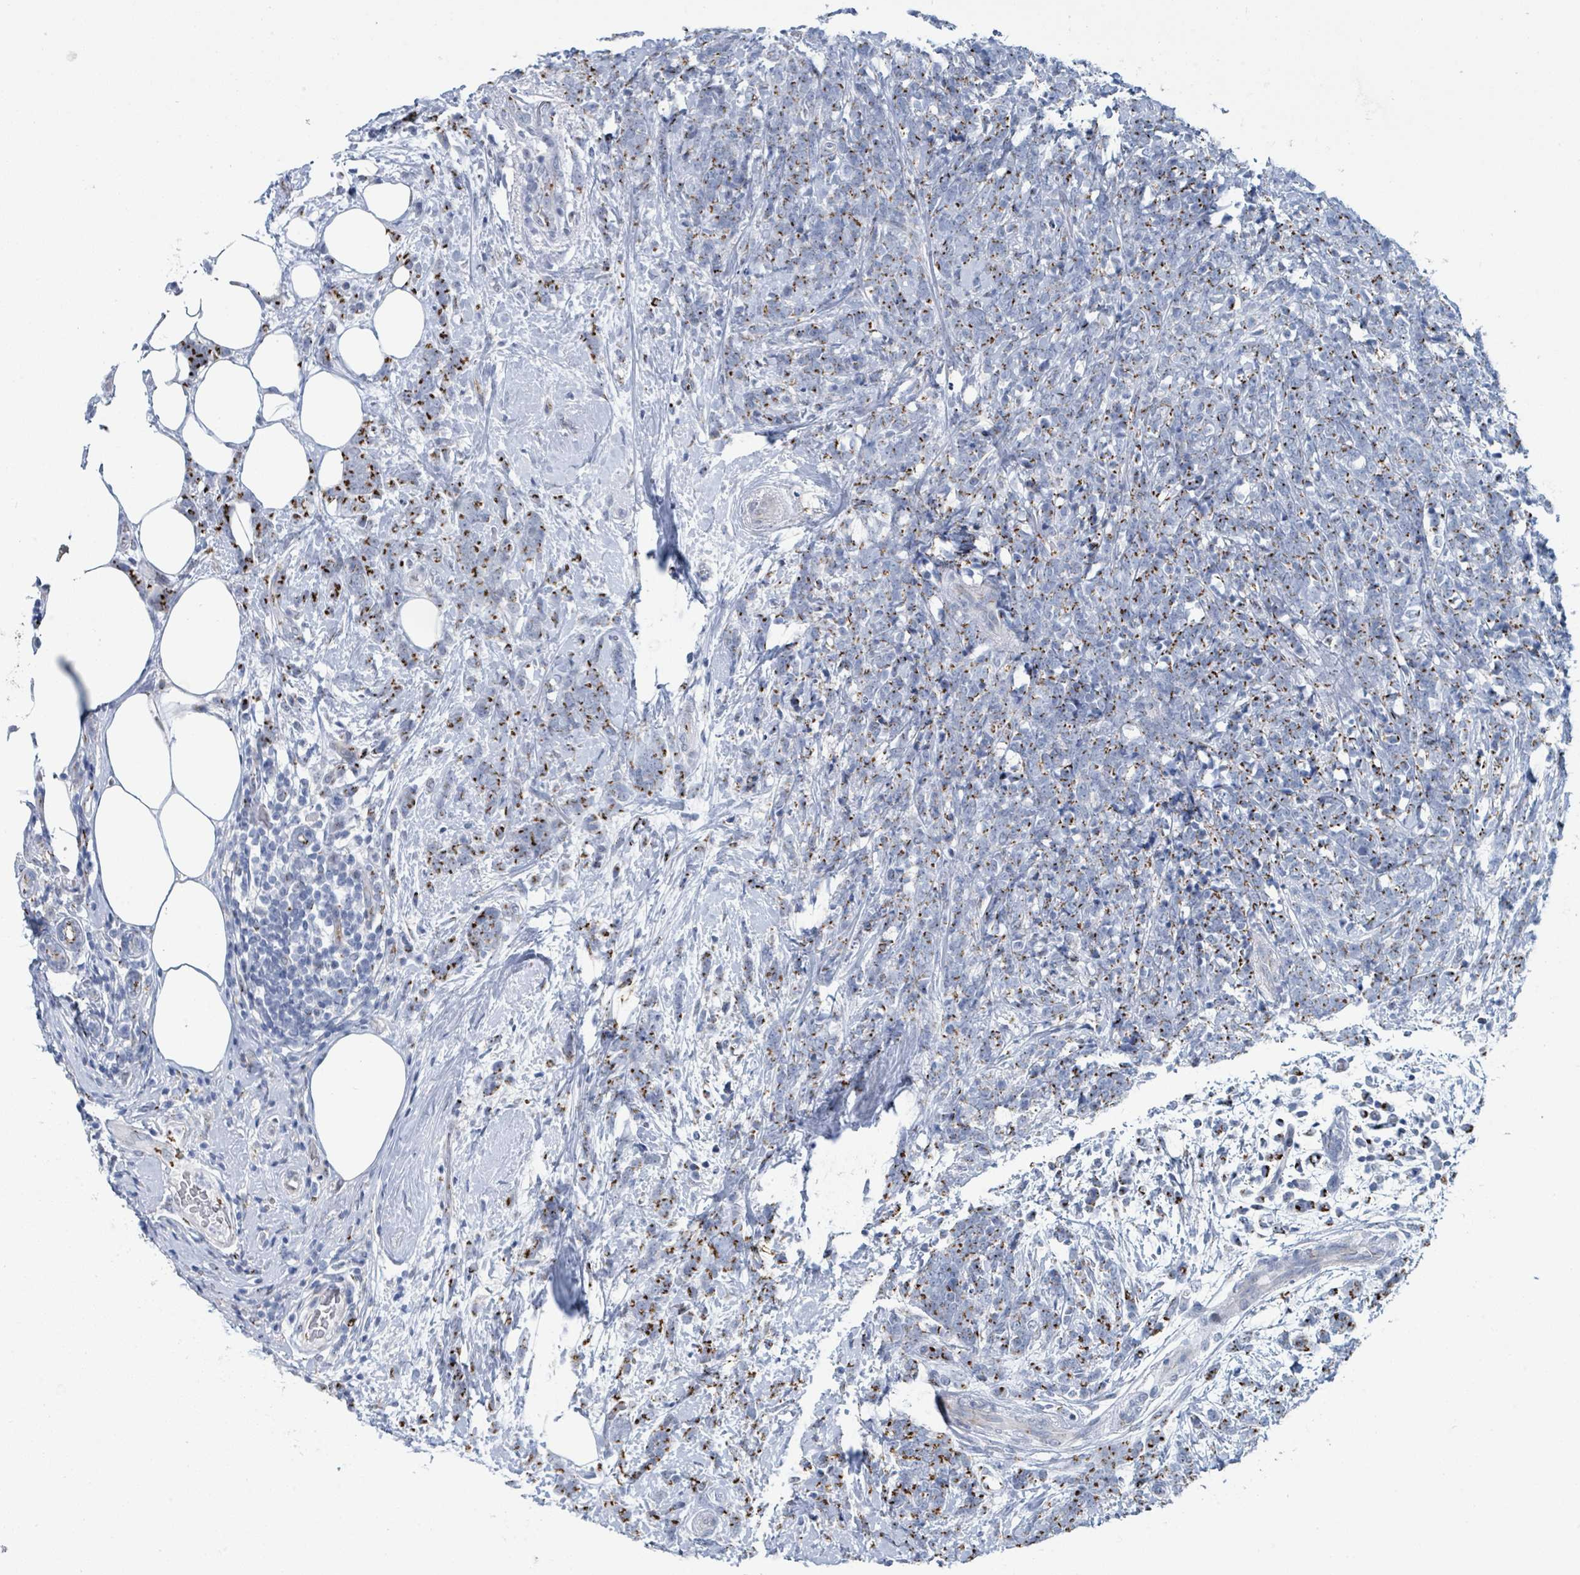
{"staining": {"intensity": "strong", "quantity": "25%-75%", "location": "cytoplasmic/membranous"}, "tissue": "breast cancer", "cell_type": "Tumor cells", "image_type": "cancer", "snomed": [{"axis": "morphology", "description": "Lobular carcinoma"}, {"axis": "topography", "description": "Breast"}], "caption": "An immunohistochemistry (IHC) micrograph of neoplastic tissue is shown. Protein staining in brown labels strong cytoplasmic/membranous positivity in breast cancer (lobular carcinoma) within tumor cells.", "gene": "DCAF5", "patient": {"sex": "female", "age": 58}}